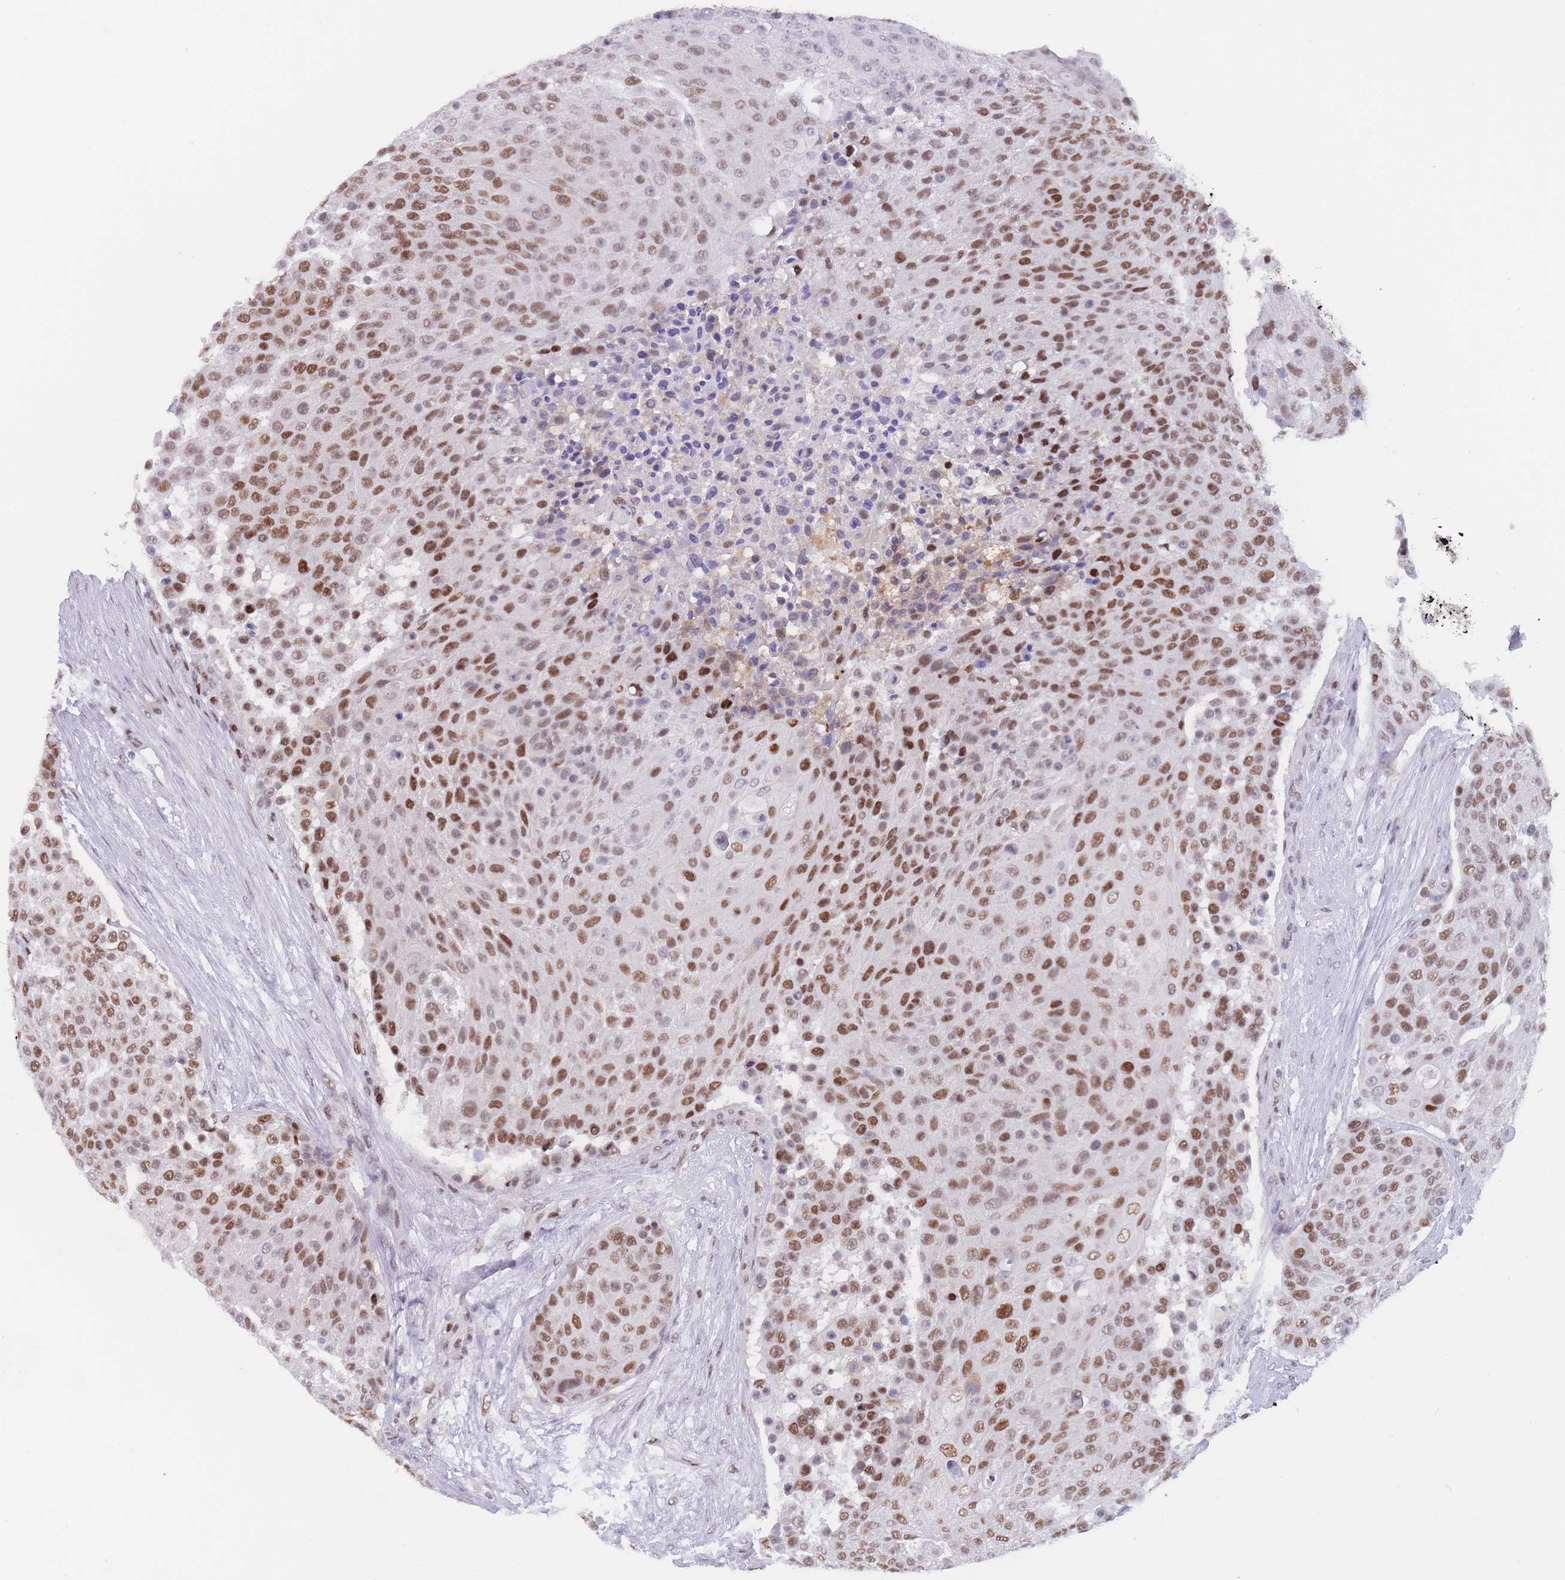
{"staining": {"intensity": "strong", "quantity": "25%-75%", "location": "nuclear"}, "tissue": "urothelial cancer", "cell_type": "Tumor cells", "image_type": "cancer", "snomed": [{"axis": "morphology", "description": "Urothelial carcinoma, High grade"}, {"axis": "topography", "description": "Urinary bladder"}], "caption": "Protein analysis of urothelial cancer tissue demonstrates strong nuclear staining in approximately 25%-75% of tumor cells. (Stains: DAB (3,3'-diaminobenzidine) in brown, nuclei in blue, Microscopy: brightfield microscopy at high magnification).", "gene": "NASP", "patient": {"sex": "female", "age": 63}}